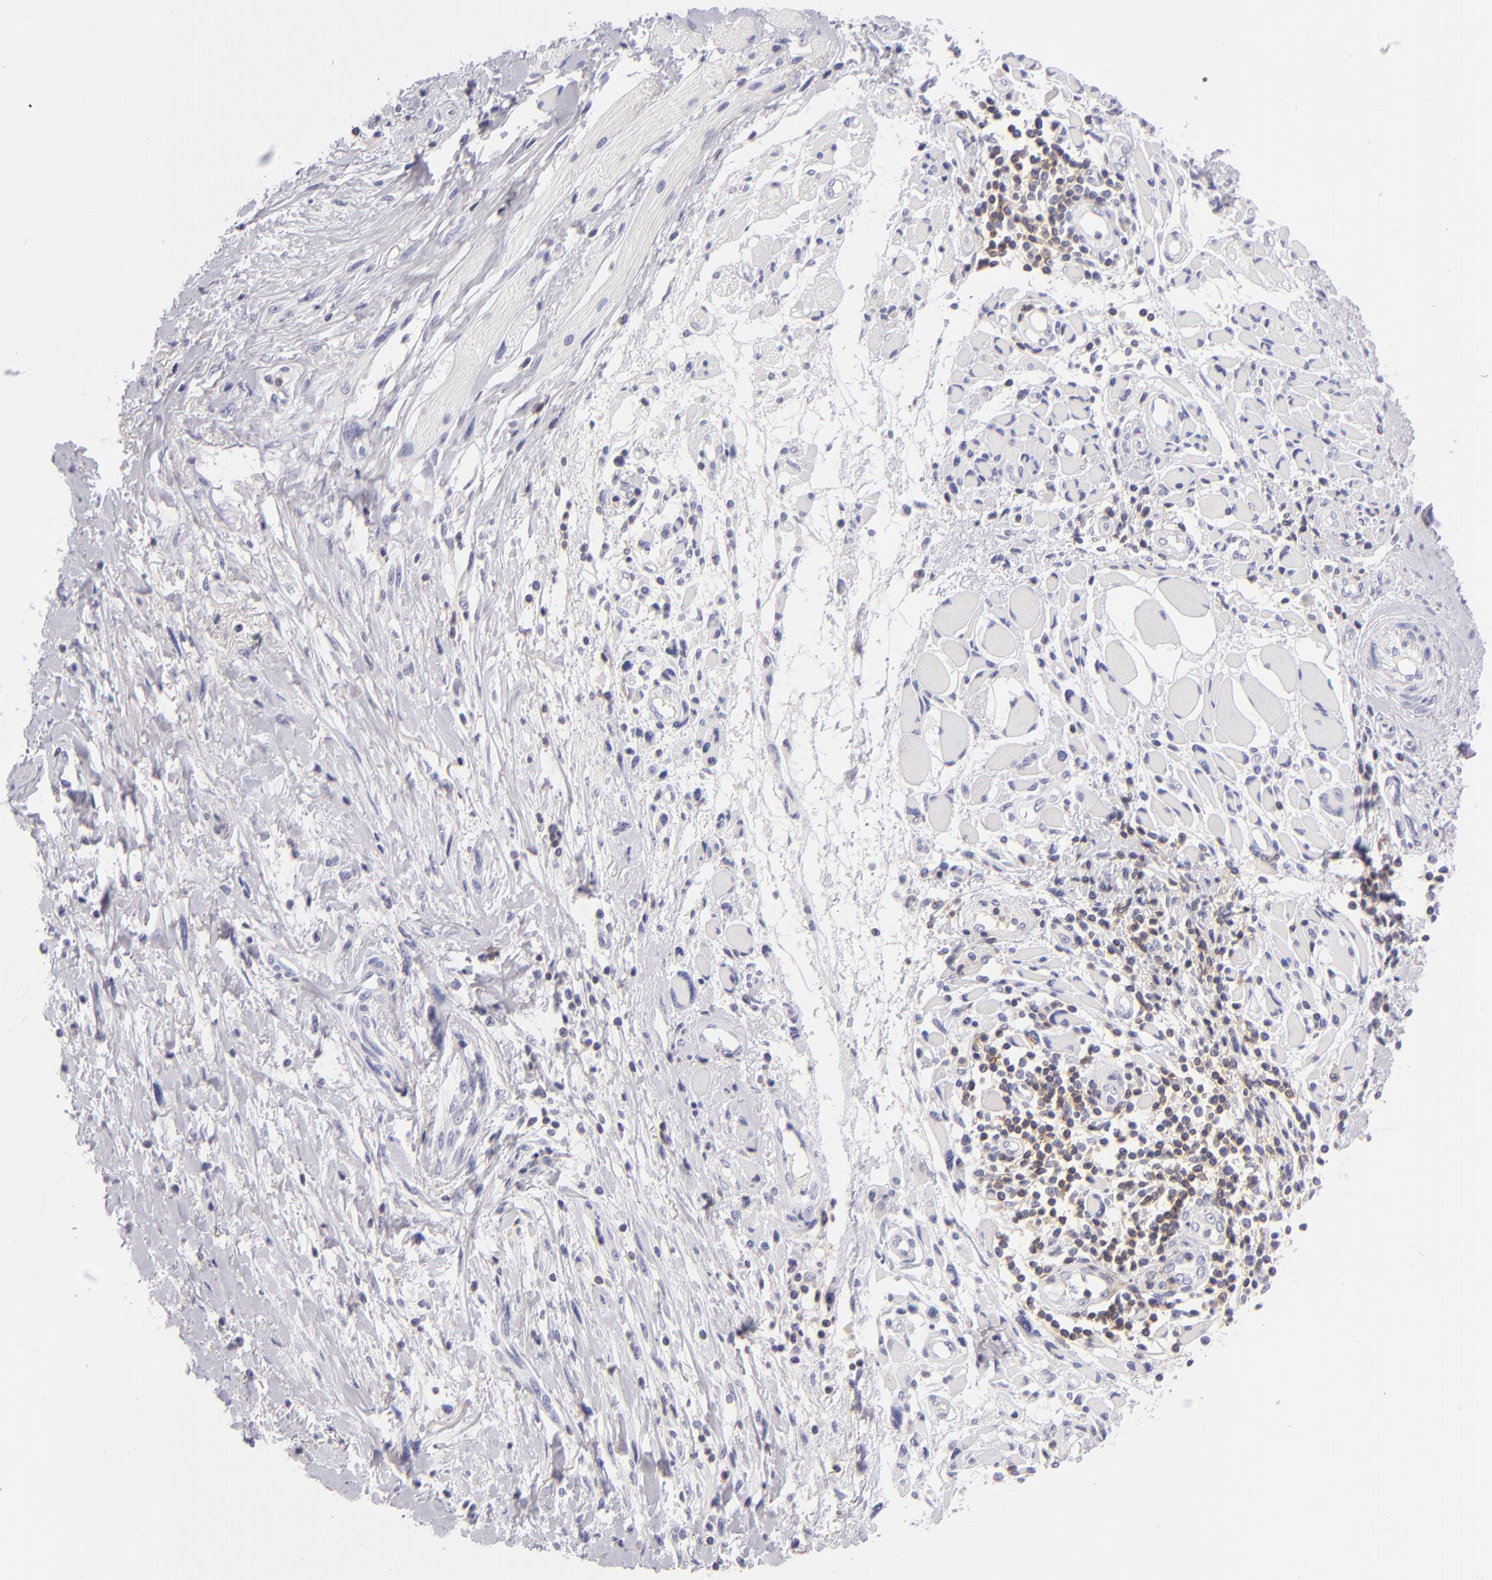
{"staining": {"intensity": "negative", "quantity": "none", "location": "none"}, "tissue": "melanoma", "cell_type": "Tumor cells", "image_type": "cancer", "snomed": [{"axis": "morphology", "description": "Malignant melanoma, NOS"}, {"axis": "topography", "description": "Skin"}], "caption": "This photomicrograph is of melanoma stained with IHC to label a protein in brown with the nuclei are counter-stained blue. There is no staining in tumor cells.", "gene": "CD48", "patient": {"sex": "male", "age": 91}}